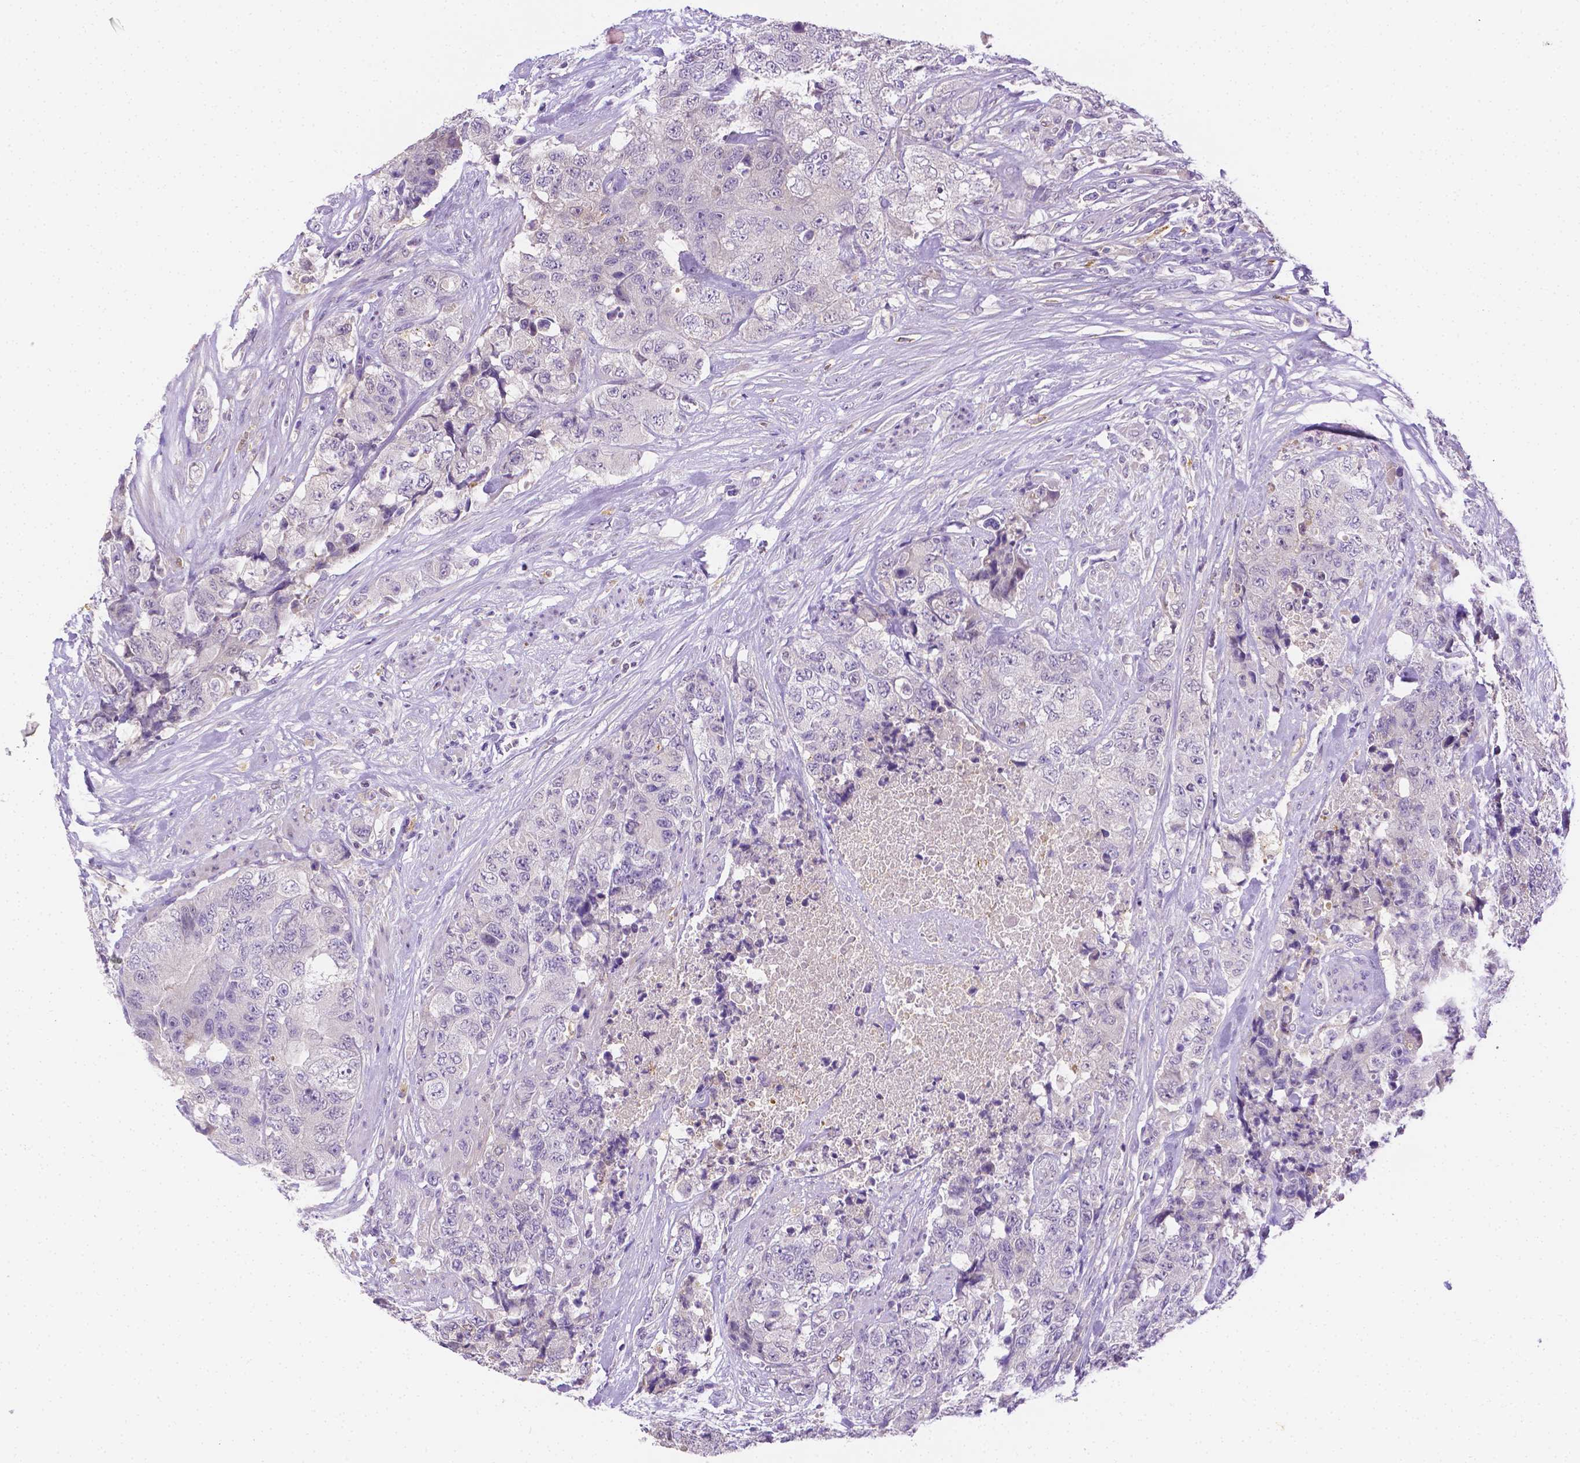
{"staining": {"intensity": "negative", "quantity": "none", "location": "none"}, "tissue": "urothelial cancer", "cell_type": "Tumor cells", "image_type": "cancer", "snomed": [{"axis": "morphology", "description": "Urothelial carcinoma, High grade"}, {"axis": "topography", "description": "Urinary bladder"}], "caption": "This is an immunohistochemistry image of human high-grade urothelial carcinoma. There is no expression in tumor cells.", "gene": "NXPH2", "patient": {"sex": "female", "age": 78}}